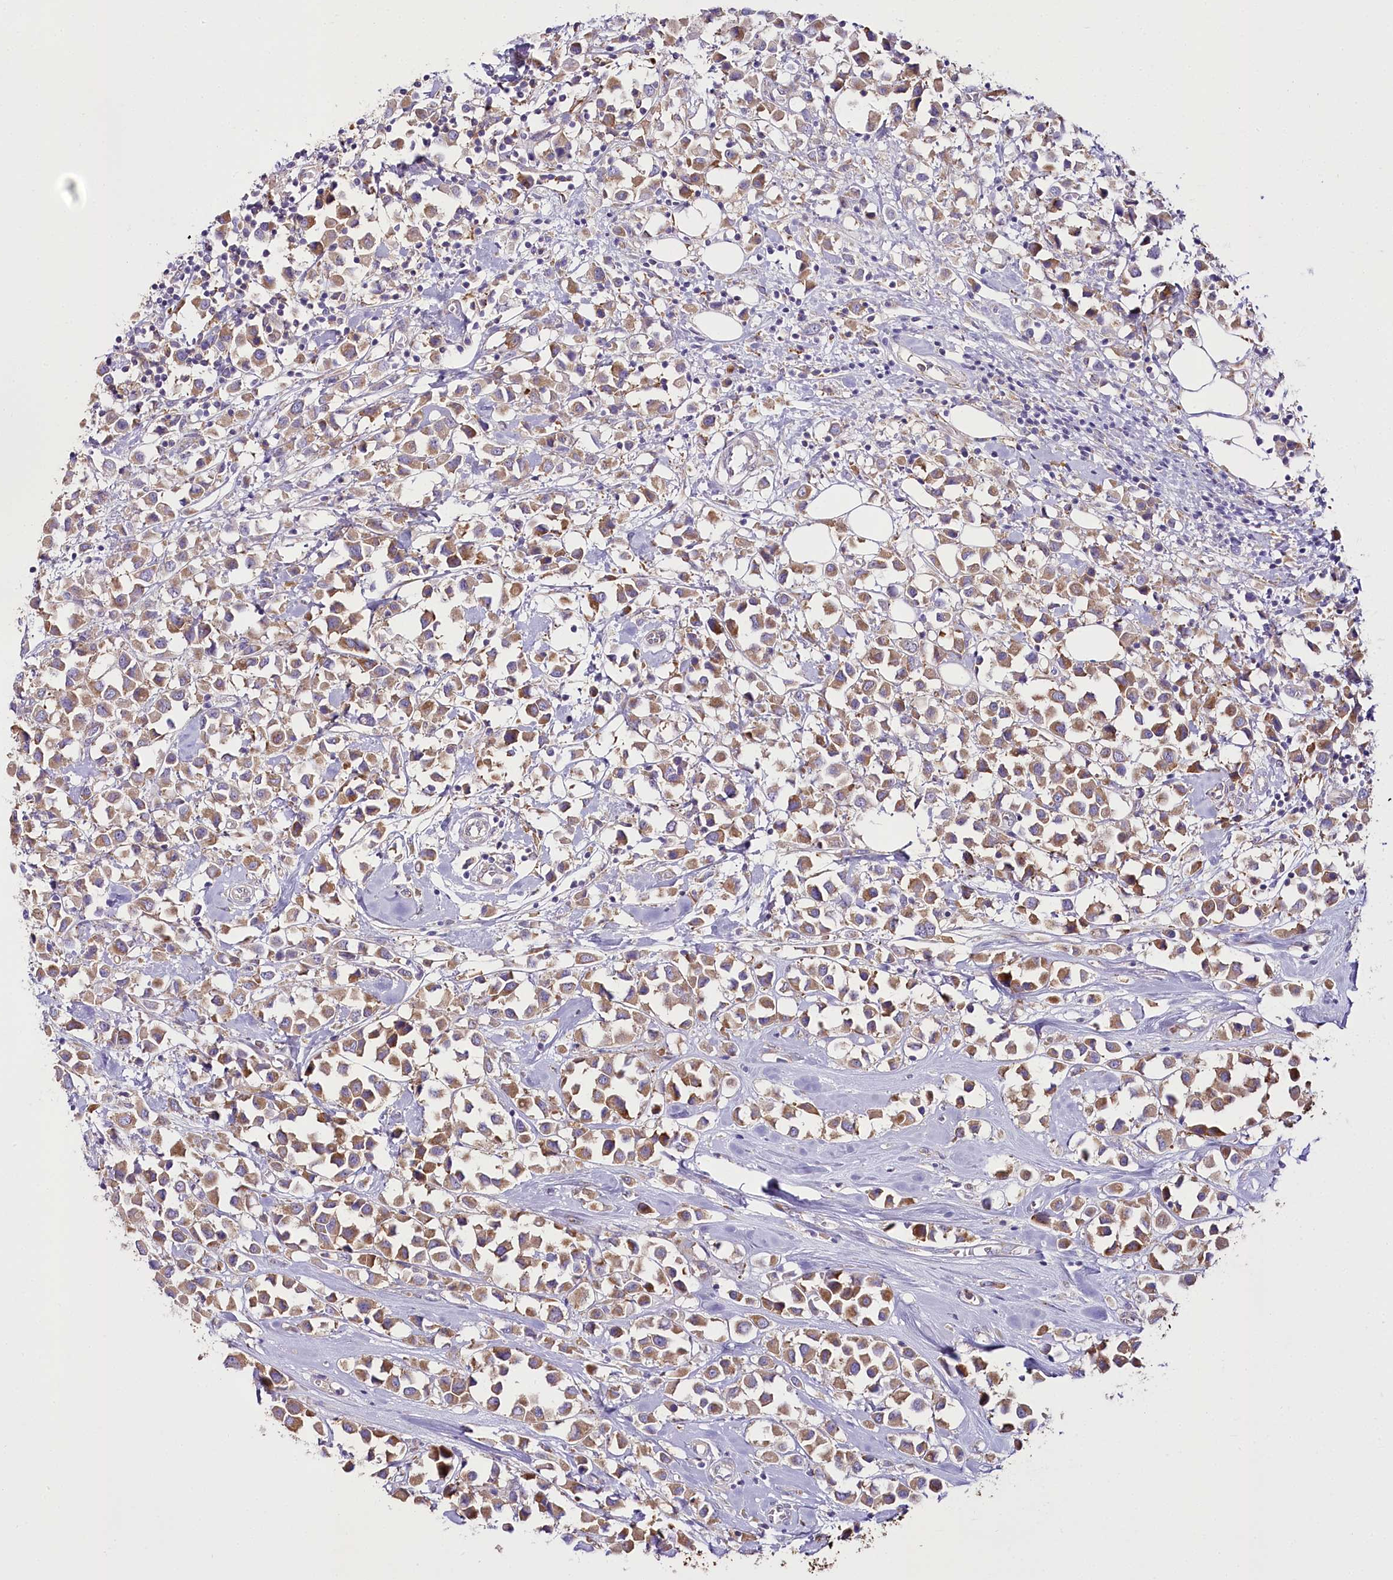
{"staining": {"intensity": "moderate", "quantity": ">75%", "location": "cytoplasmic/membranous"}, "tissue": "breast cancer", "cell_type": "Tumor cells", "image_type": "cancer", "snomed": [{"axis": "morphology", "description": "Duct carcinoma"}, {"axis": "topography", "description": "Breast"}], "caption": "Breast cancer (intraductal carcinoma) was stained to show a protein in brown. There is medium levels of moderate cytoplasmic/membranous staining in approximately >75% of tumor cells. The protein is stained brown, and the nuclei are stained in blue (DAB (3,3'-diaminobenzidine) IHC with brightfield microscopy, high magnification).", "gene": "THUMPD3", "patient": {"sex": "female", "age": 61}}